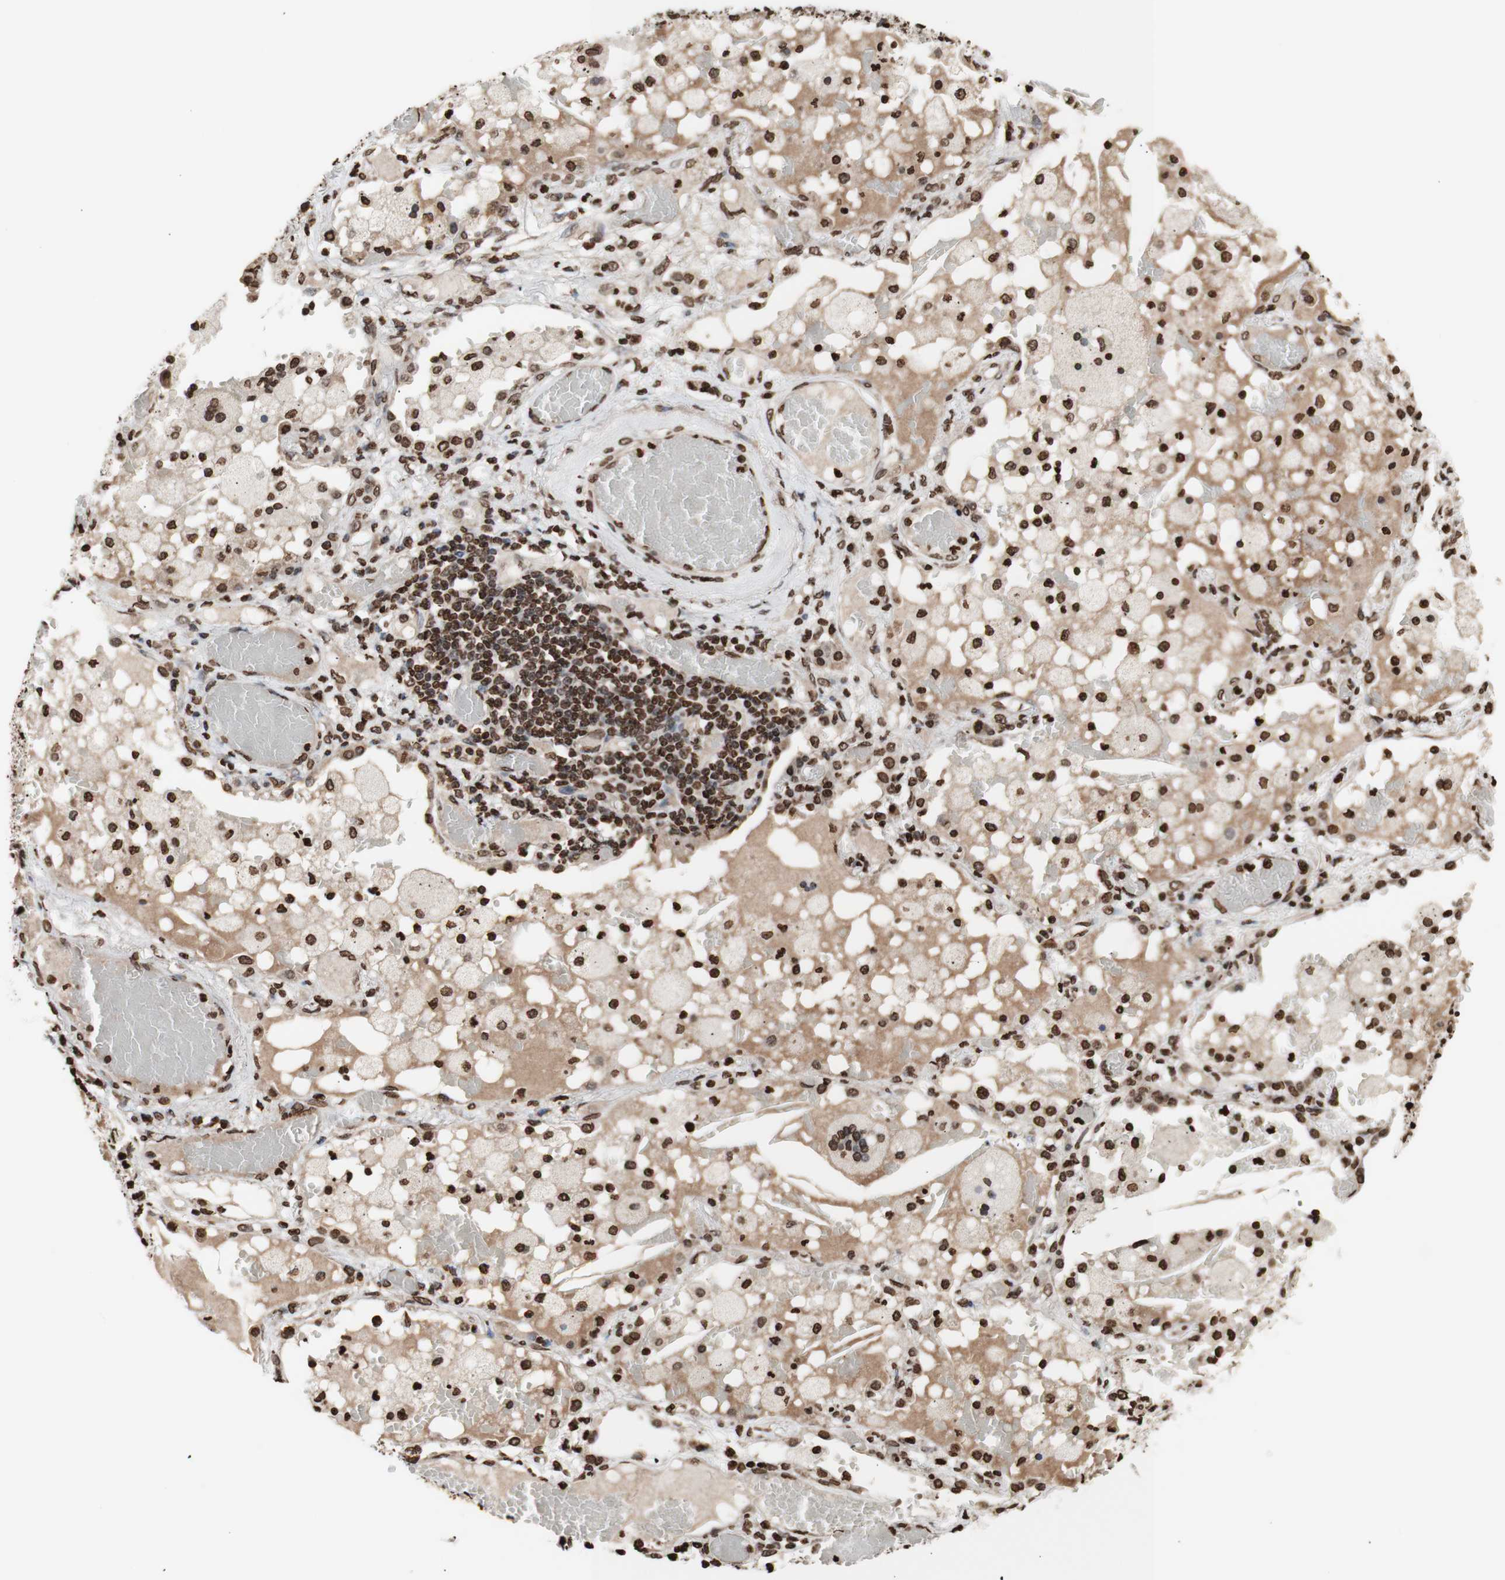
{"staining": {"intensity": "strong", "quantity": ">75%", "location": "cytoplasmic/membranous,nuclear"}, "tissue": "lung cancer", "cell_type": "Tumor cells", "image_type": "cancer", "snomed": [{"axis": "morphology", "description": "Squamous cell carcinoma, NOS"}, {"axis": "topography", "description": "Lung"}], "caption": "Immunohistochemistry (DAB) staining of human lung cancer (squamous cell carcinoma) shows strong cytoplasmic/membranous and nuclear protein positivity in about >75% of tumor cells.", "gene": "SNAI2", "patient": {"sex": "male", "age": 71}}